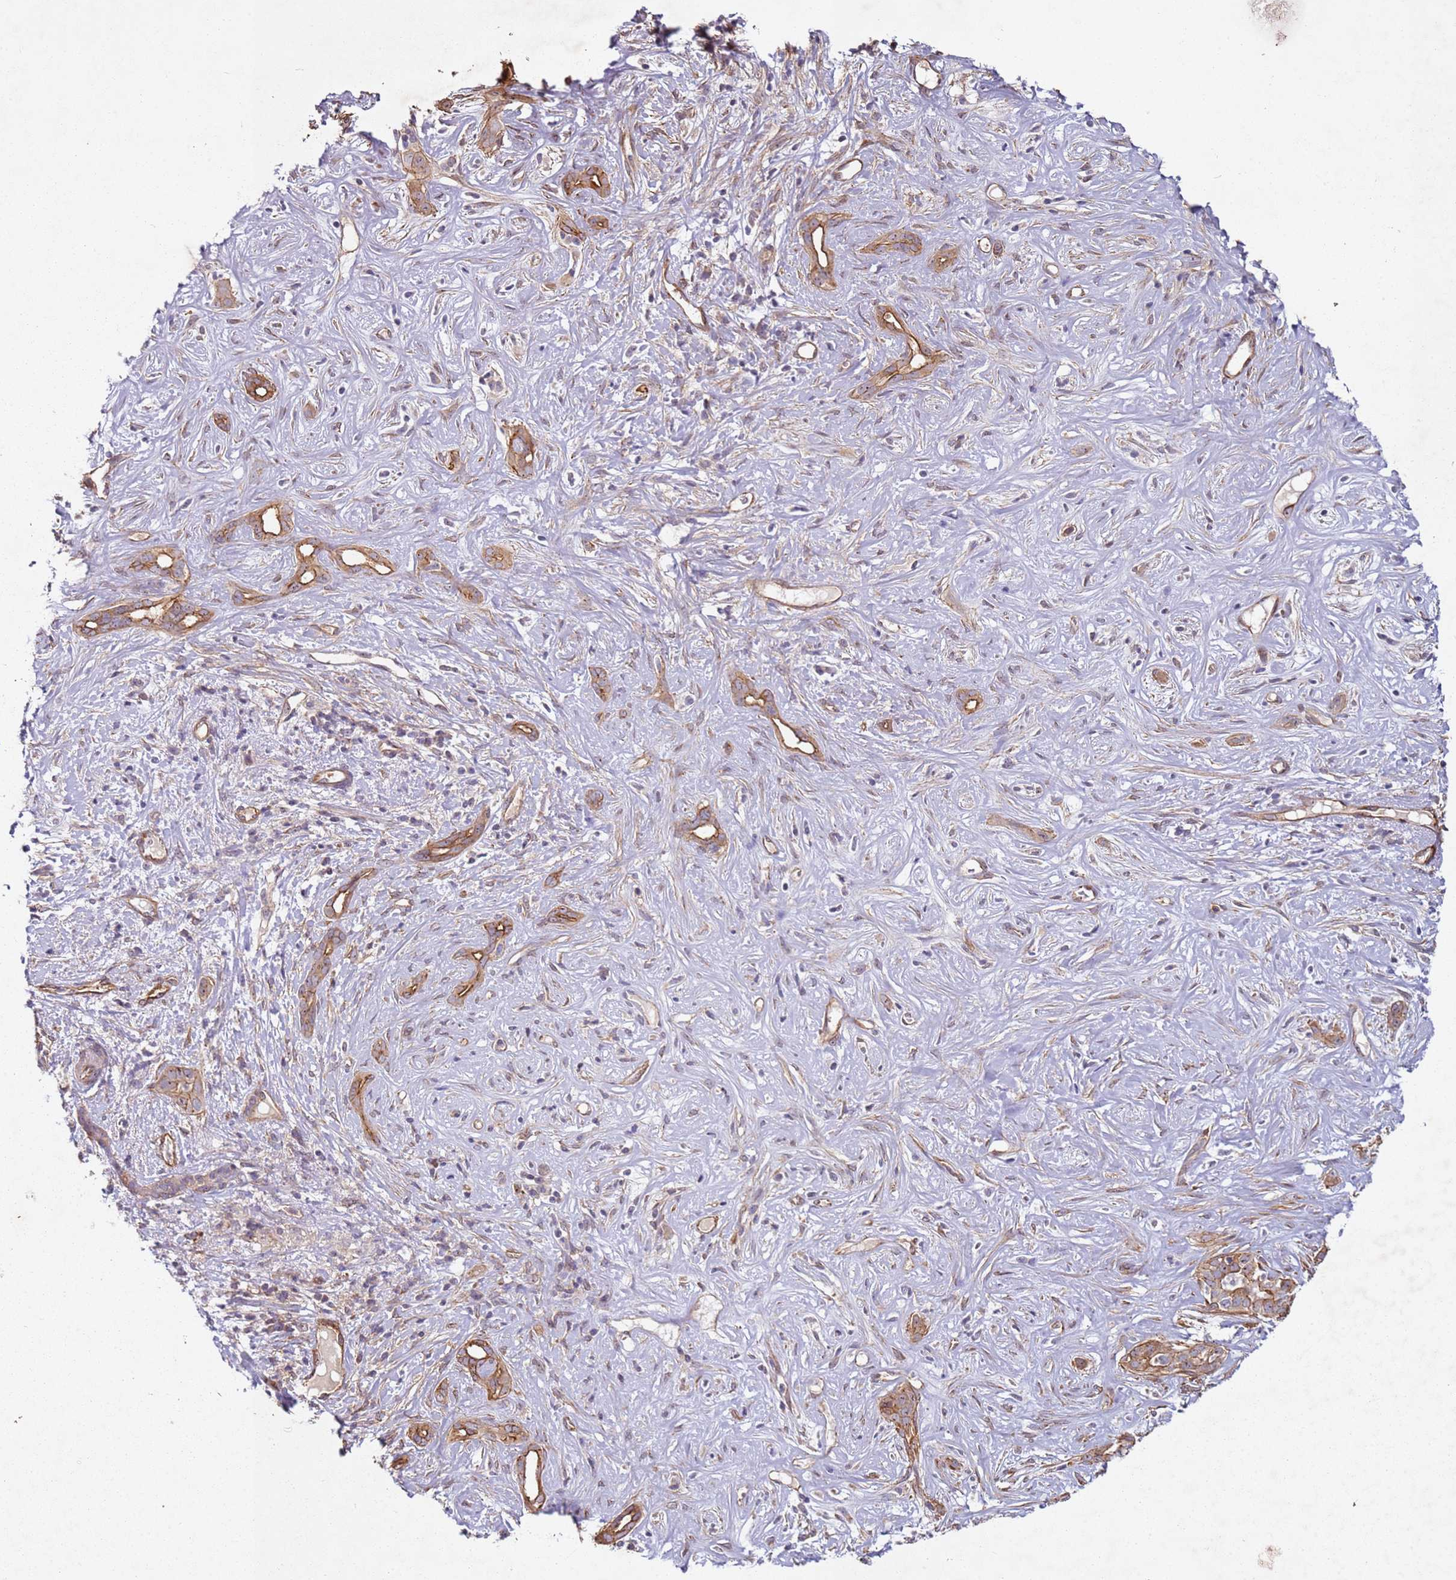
{"staining": {"intensity": "moderate", "quantity": ">75%", "location": "cytoplasmic/membranous"}, "tissue": "liver cancer", "cell_type": "Tumor cells", "image_type": "cancer", "snomed": [{"axis": "morphology", "description": "Cholangiocarcinoma"}, {"axis": "topography", "description": "Liver"}], "caption": "Immunohistochemistry (IHC) micrograph of neoplastic tissue: liver cancer stained using IHC shows medium levels of moderate protein expression localized specifically in the cytoplasmic/membranous of tumor cells, appearing as a cytoplasmic/membranous brown color.", "gene": "C2CD4B", "patient": {"sex": "male", "age": 67}}